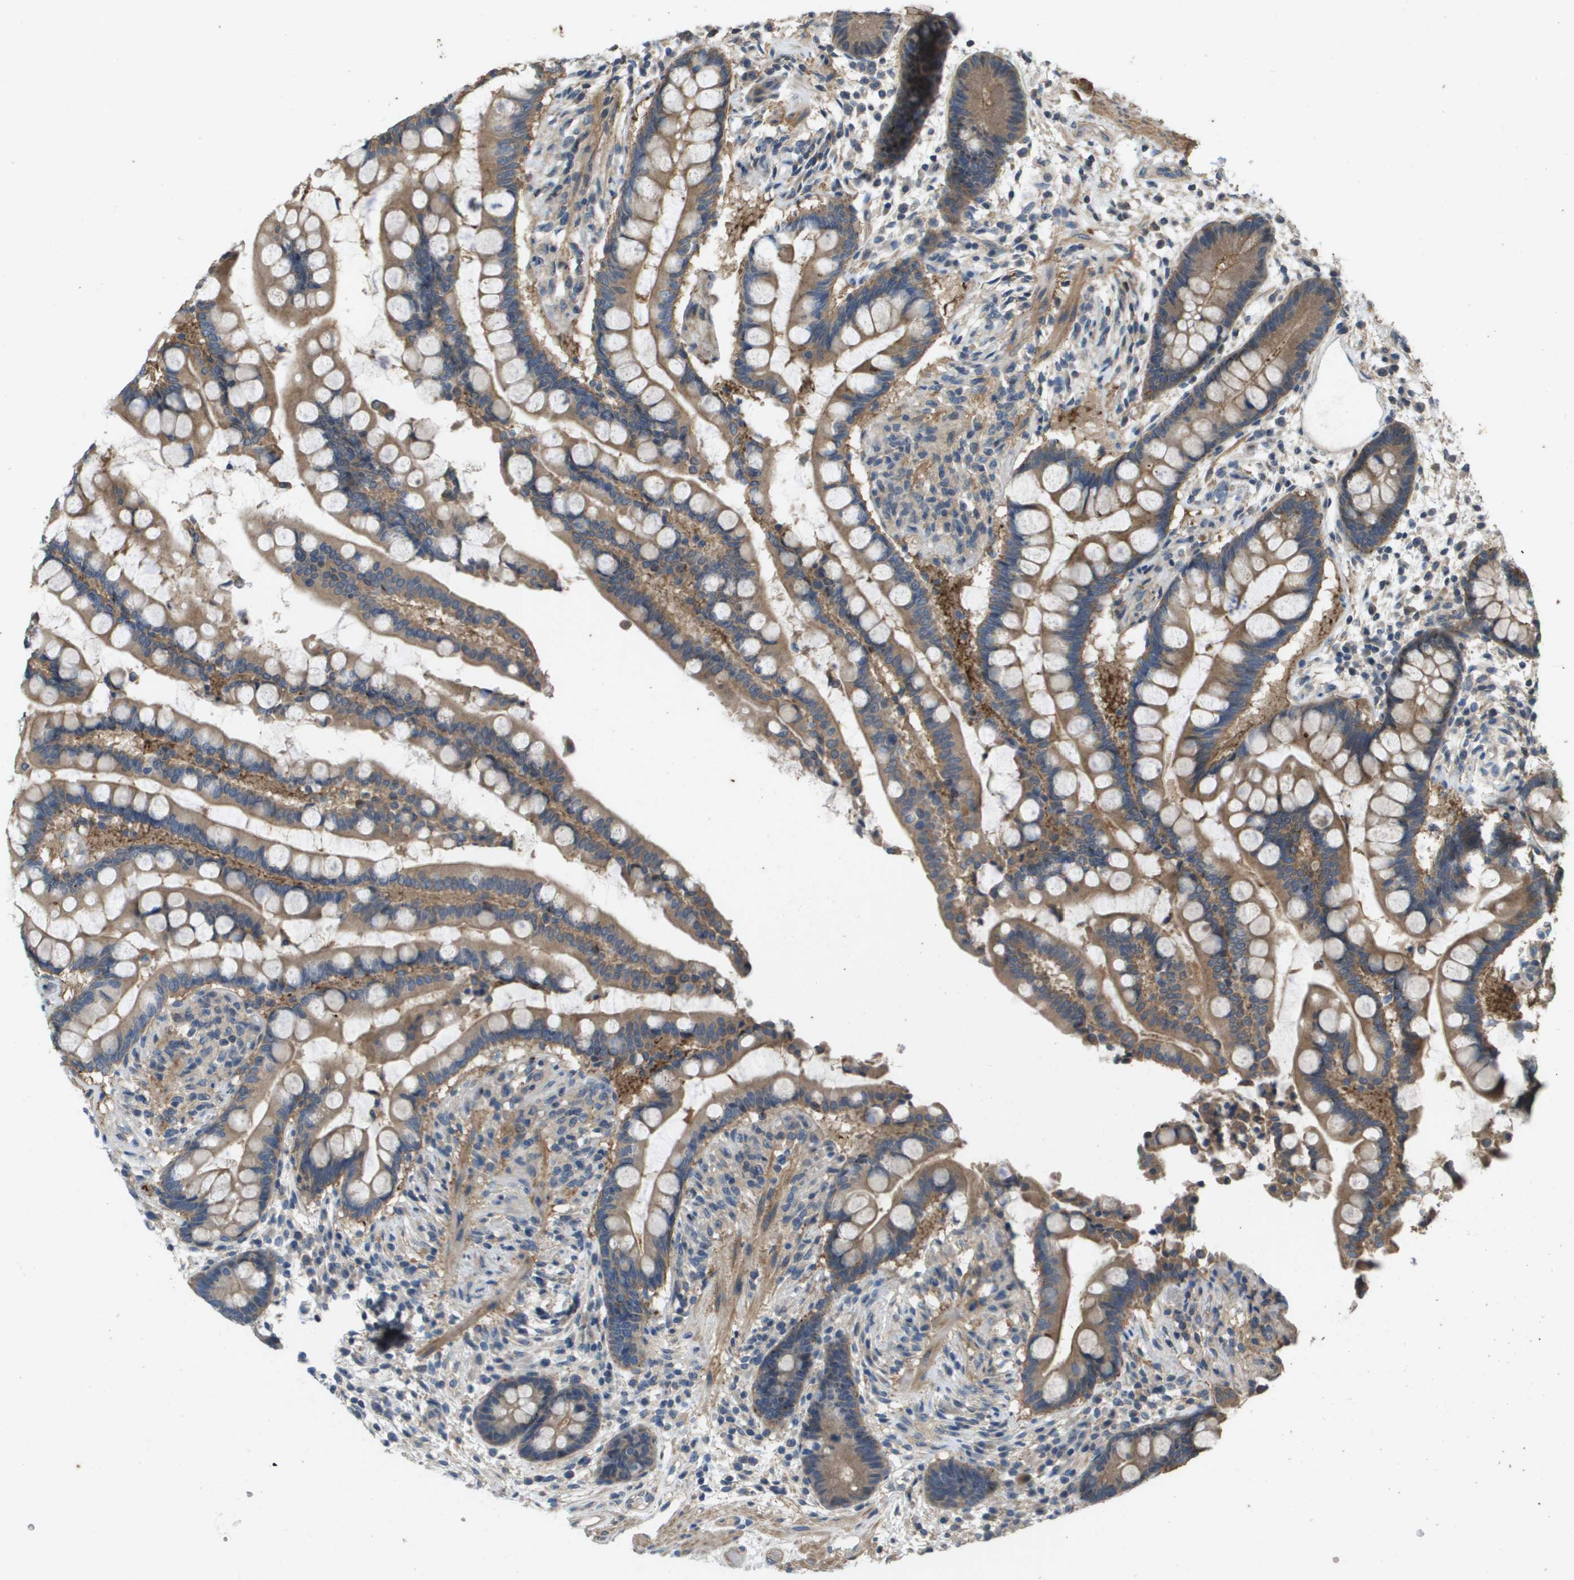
{"staining": {"intensity": "weak", "quantity": ">75%", "location": "cytoplasmic/membranous"}, "tissue": "colon", "cell_type": "Endothelial cells", "image_type": "normal", "snomed": [{"axis": "morphology", "description": "Normal tissue, NOS"}, {"axis": "topography", "description": "Colon"}], "caption": "A high-resolution image shows IHC staining of benign colon, which exhibits weak cytoplasmic/membranous positivity in about >75% of endothelial cells. Nuclei are stained in blue.", "gene": "KRT23", "patient": {"sex": "male", "age": 73}}